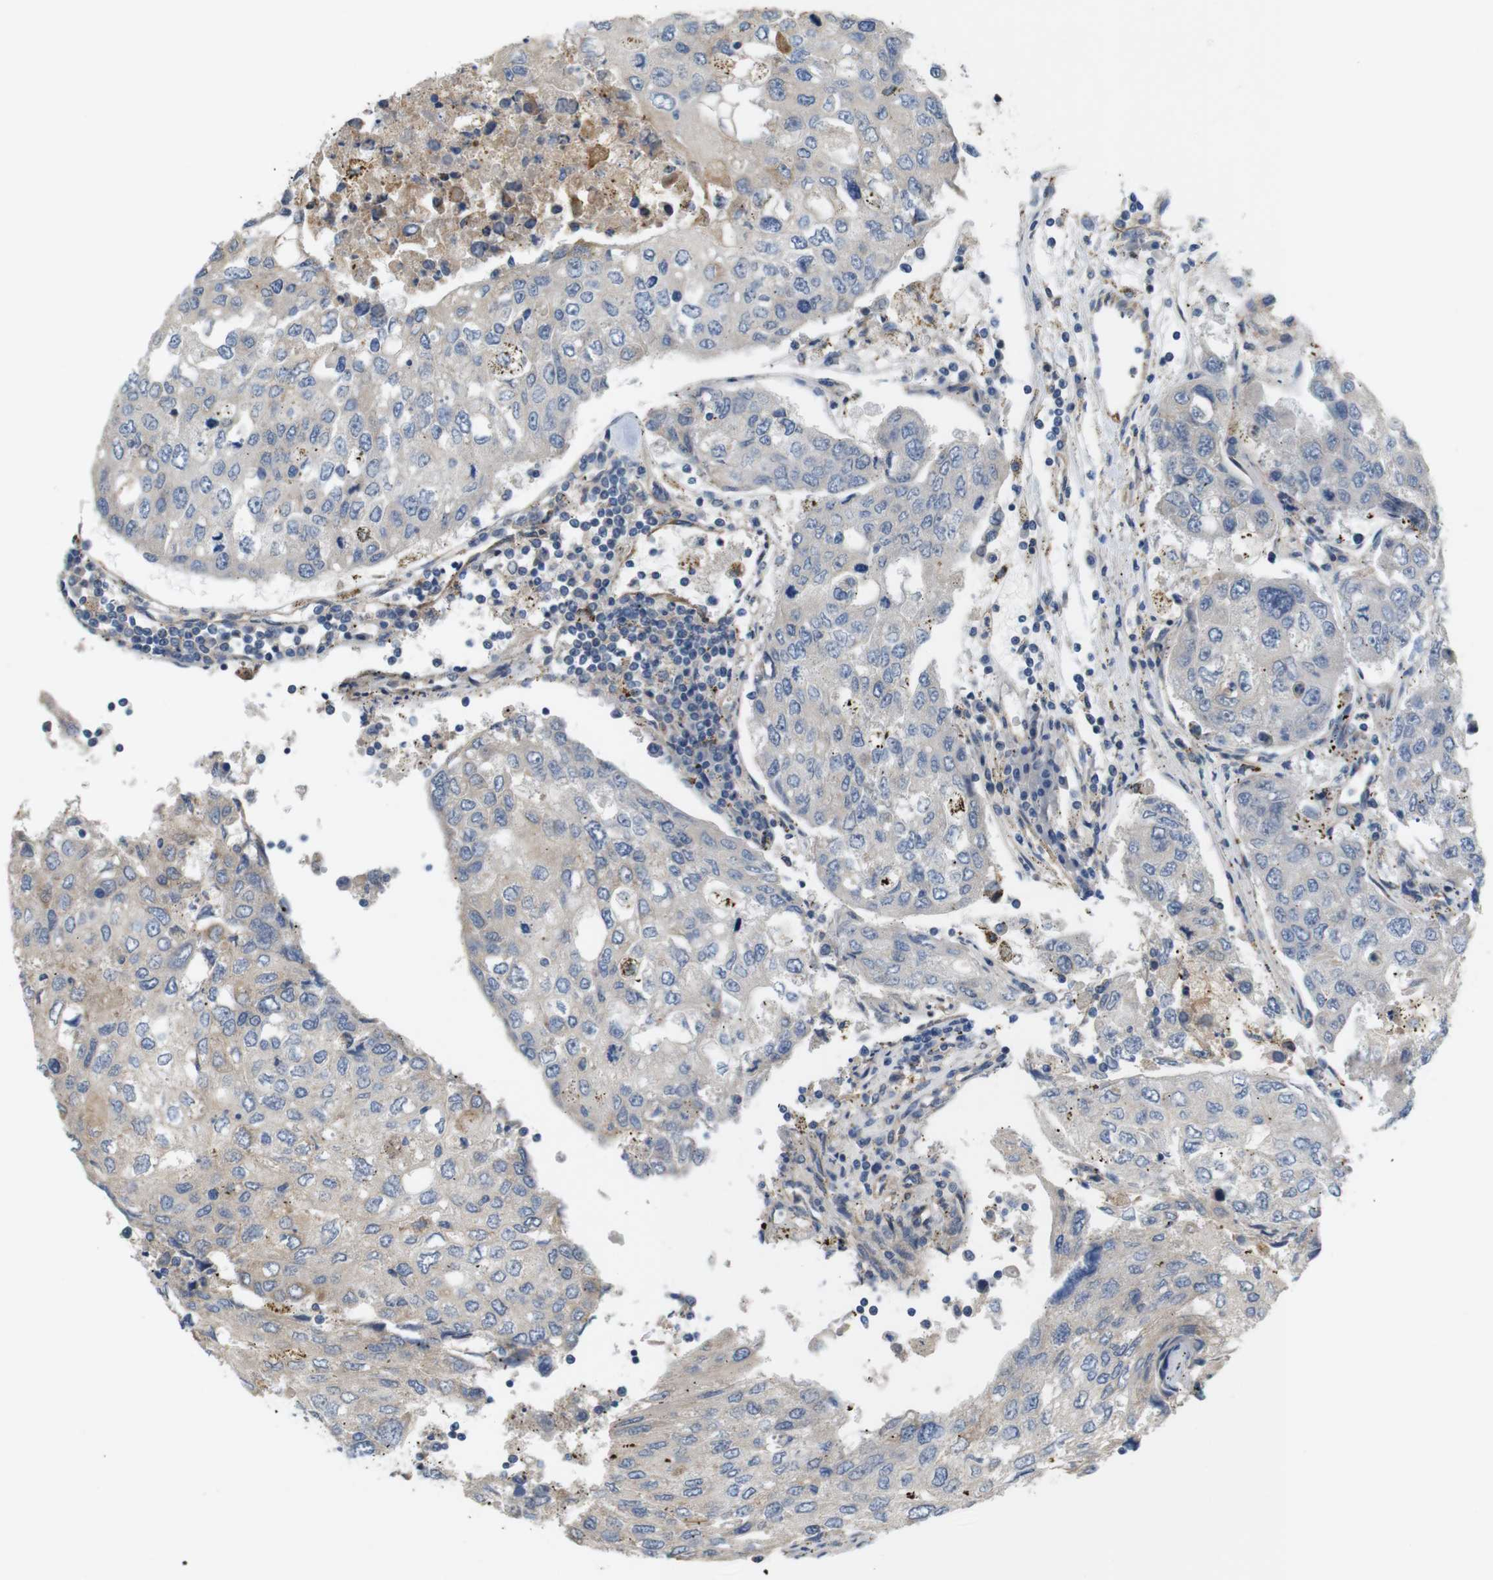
{"staining": {"intensity": "weak", "quantity": "25%-75%", "location": "cytoplasmic/membranous"}, "tissue": "urothelial cancer", "cell_type": "Tumor cells", "image_type": "cancer", "snomed": [{"axis": "morphology", "description": "Urothelial carcinoma, High grade"}, {"axis": "topography", "description": "Lymph node"}, {"axis": "topography", "description": "Urinary bladder"}], "caption": "Protein staining shows weak cytoplasmic/membranous expression in approximately 25%-75% of tumor cells in urothelial cancer. (Brightfield microscopy of DAB IHC at high magnification).", "gene": "BVES", "patient": {"sex": "male", "age": 51}}